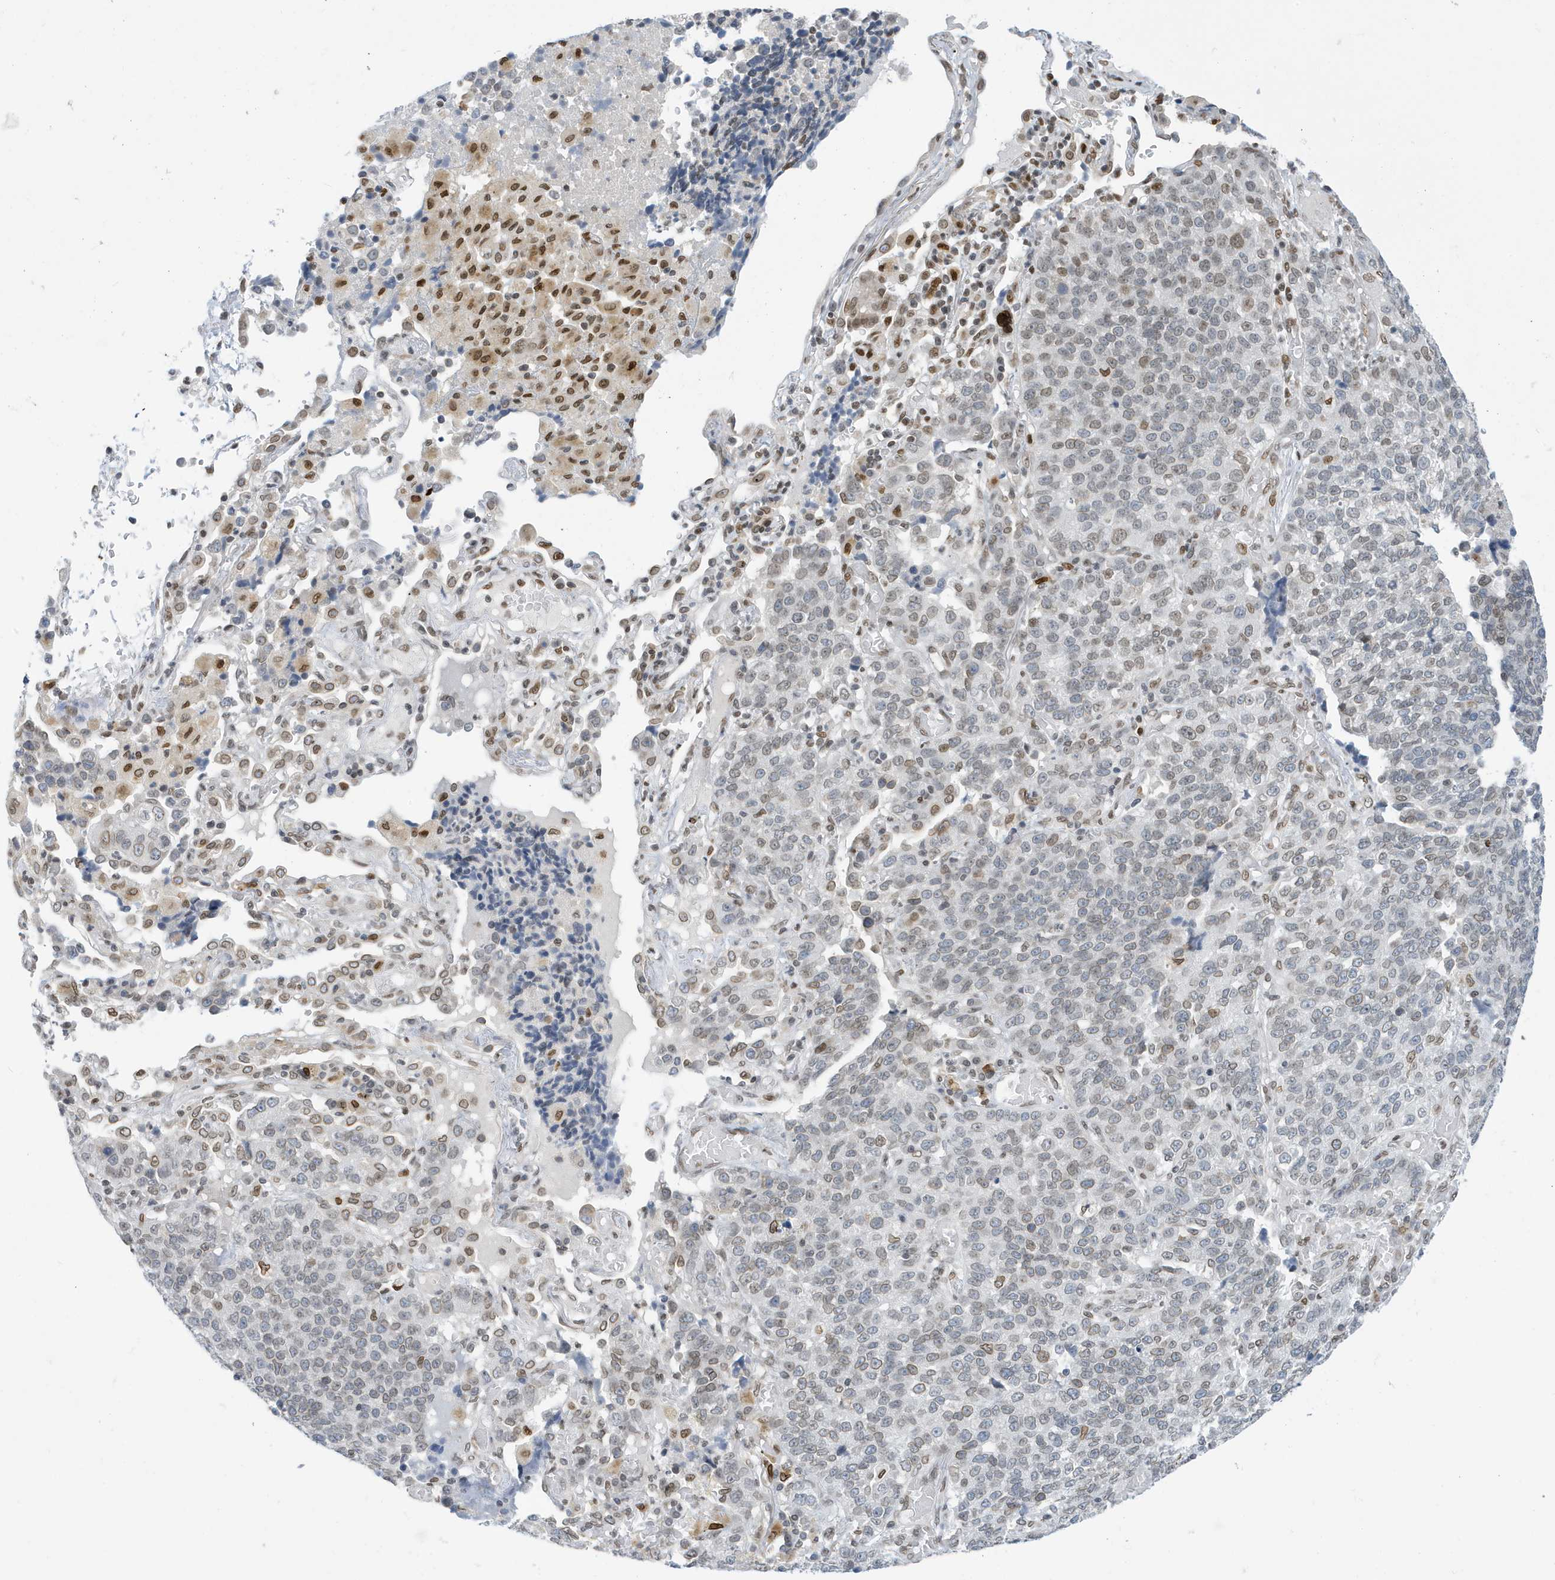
{"staining": {"intensity": "weak", "quantity": "25%-75%", "location": "cytoplasmic/membranous,nuclear"}, "tissue": "lung cancer", "cell_type": "Tumor cells", "image_type": "cancer", "snomed": [{"axis": "morphology", "description": "Adenocarcinoma, NOS"}, {"axis": "topography", "description": "Lung"}], "caption": "This is a histology image of IHC staining of lung cancer (adenocarcinoma), which shows weak staining in the cytoplasmic/membranous and nuclear of tumor cells.", "gene": "PCYT1A", "patient": {"sex": "male", "age": 49}}